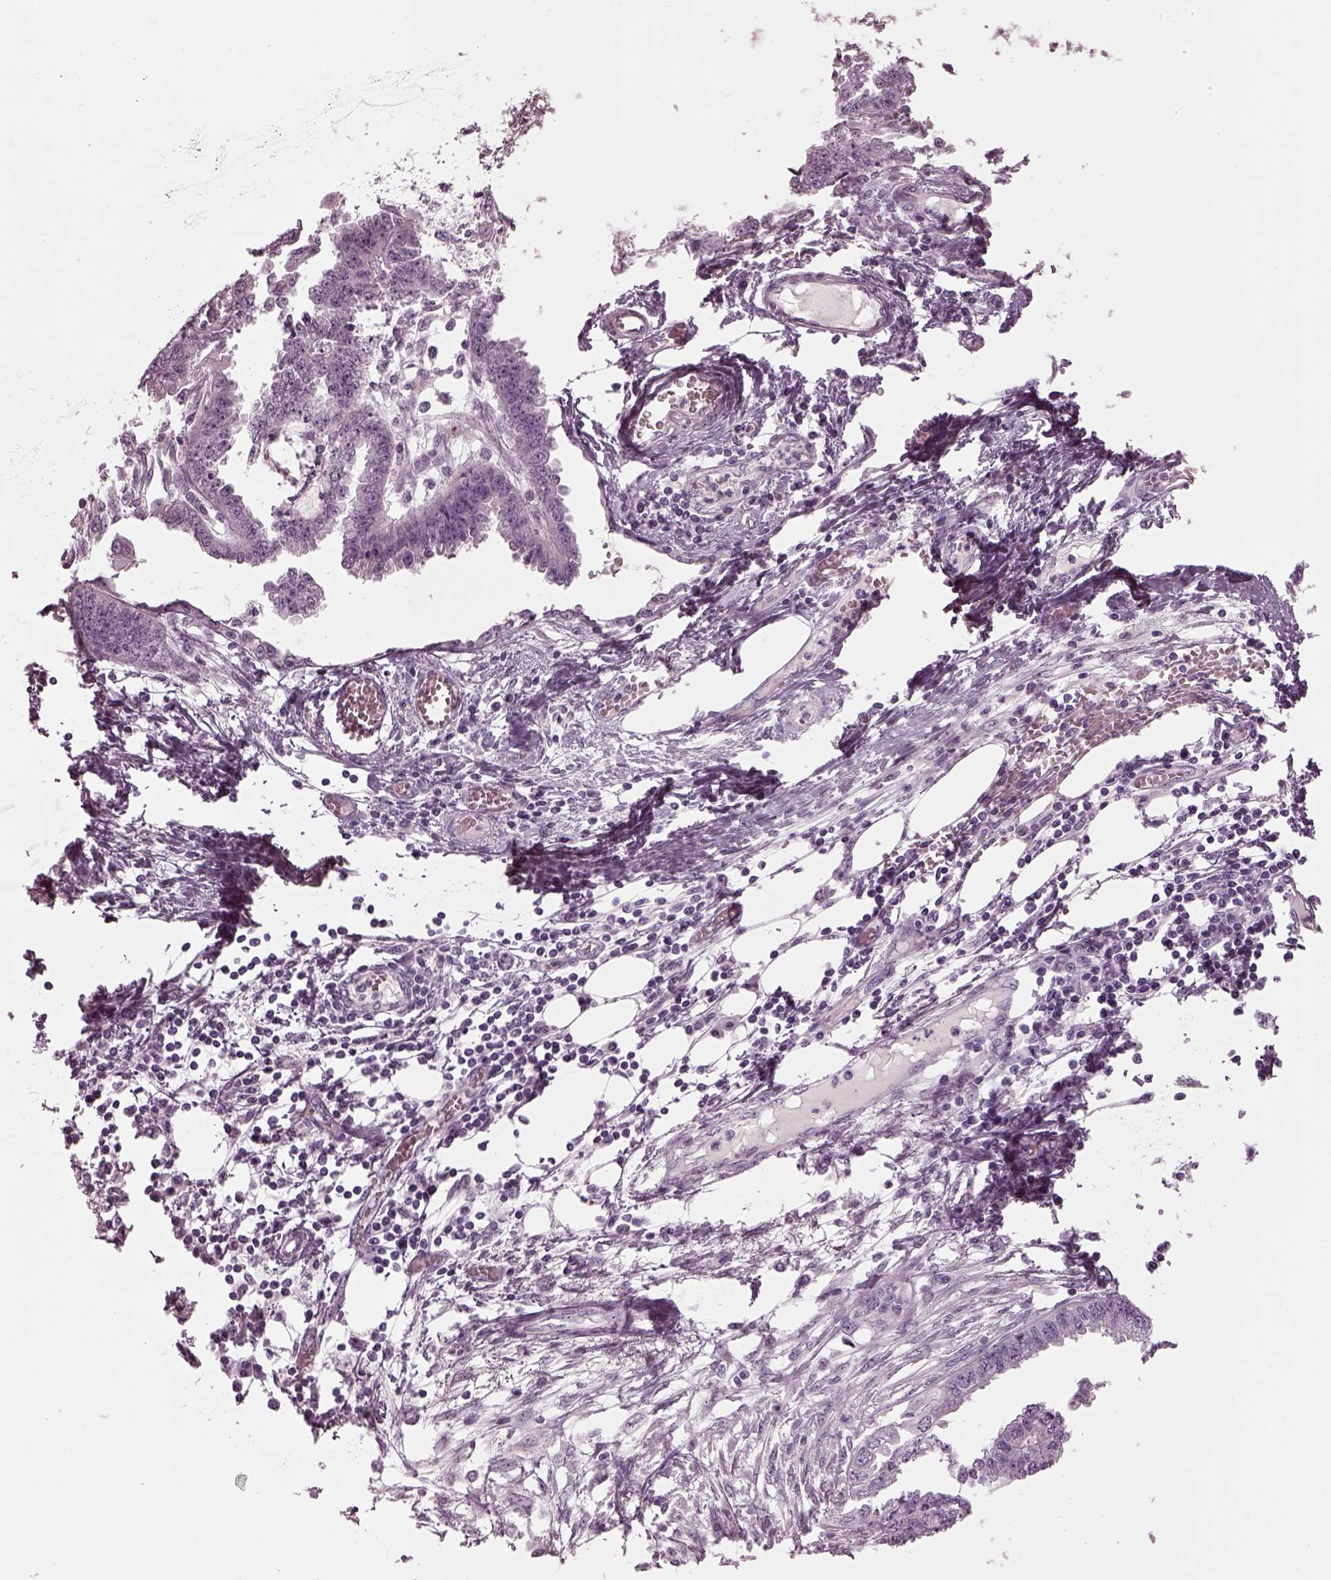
{"staining": {"intensity": "negative", "quantity": "none", "location": "none"}, "tissue": "endometrial cancer", "cell_type": "Tumor cells", "image_type": "cancer", "snomed": [{"axis": "morphology", "description": "Adenocarcinoma, NOS"}, {"axis": "morphology", "description": "Adenocarcinoma, metastatic, NOS"}, {"axis": "topography", "description": "Adipose tissue"}, {"axis": "topography", "description": "Endometrium"}], "caption": "Immunohistochemistry (IHC) image of neoplastic tissue: human endometrial cancer (metastatic adenocarcinoma) stained with DAB (3,3'-diaminobenzidine) exhibits no significant protein positivity in tumor cells. (Brightfield microscopy of DAB immunohistochemistry at high magnification).", "gene": "DPYSL5", "patient": {"sex": "female", "age": 67}}